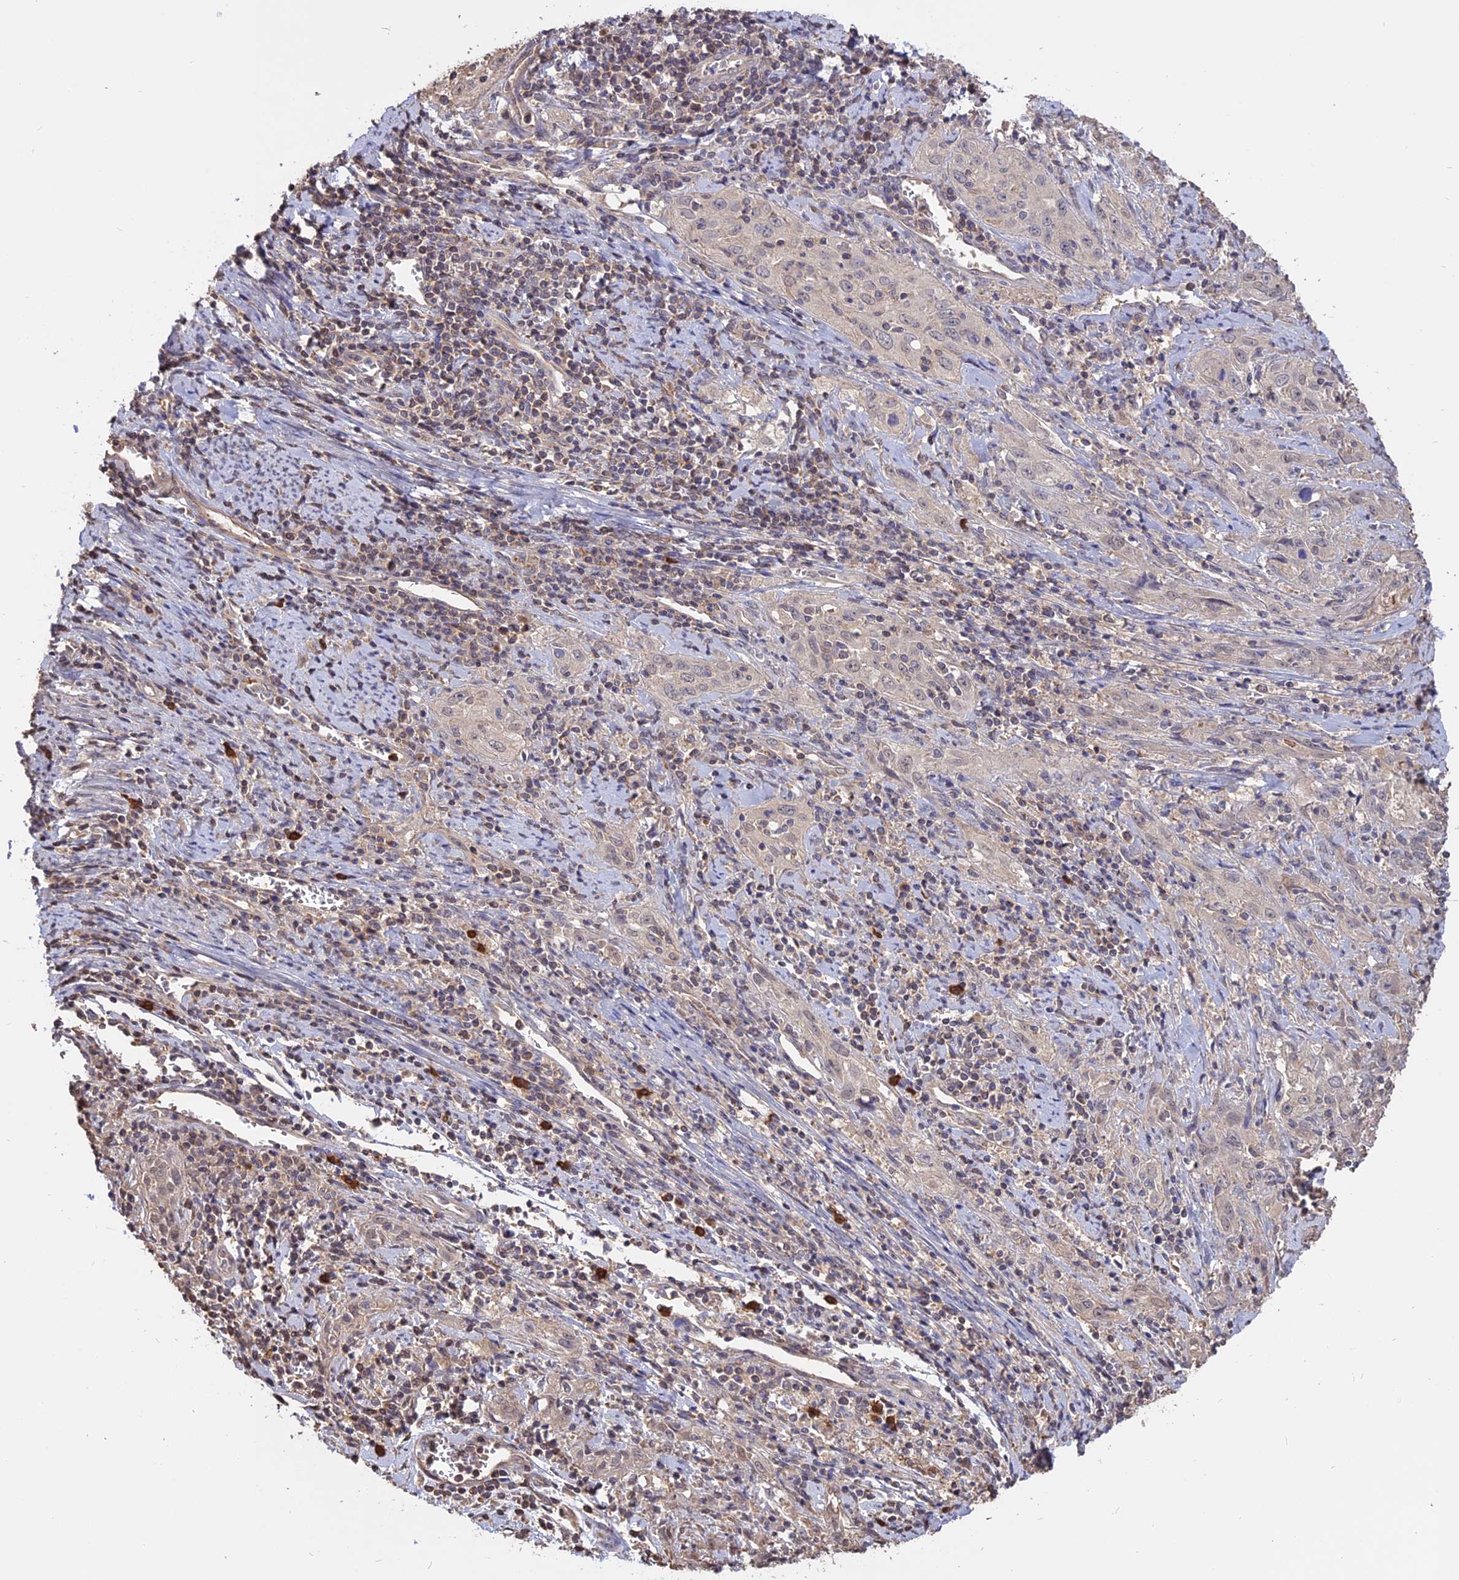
{"staining": {"intensity": "negative", "quantity": "none", "location": "none"}, "tissue": "cervical cancer", "cell_type": "Tumor cells", "image_type": "cancer", "snomed": [{"axis": "morphology", "description": "Squamous cell carcinoma, NOS"}, {"axis": "topography", "description": "Cervix"}], "caption": "Tumor cells are negative for brown protein staining in cervical cancer (squamous cell carcinoma).", "gene": "CARMIL2", "patient": {"sex": "female", "age": 57}}